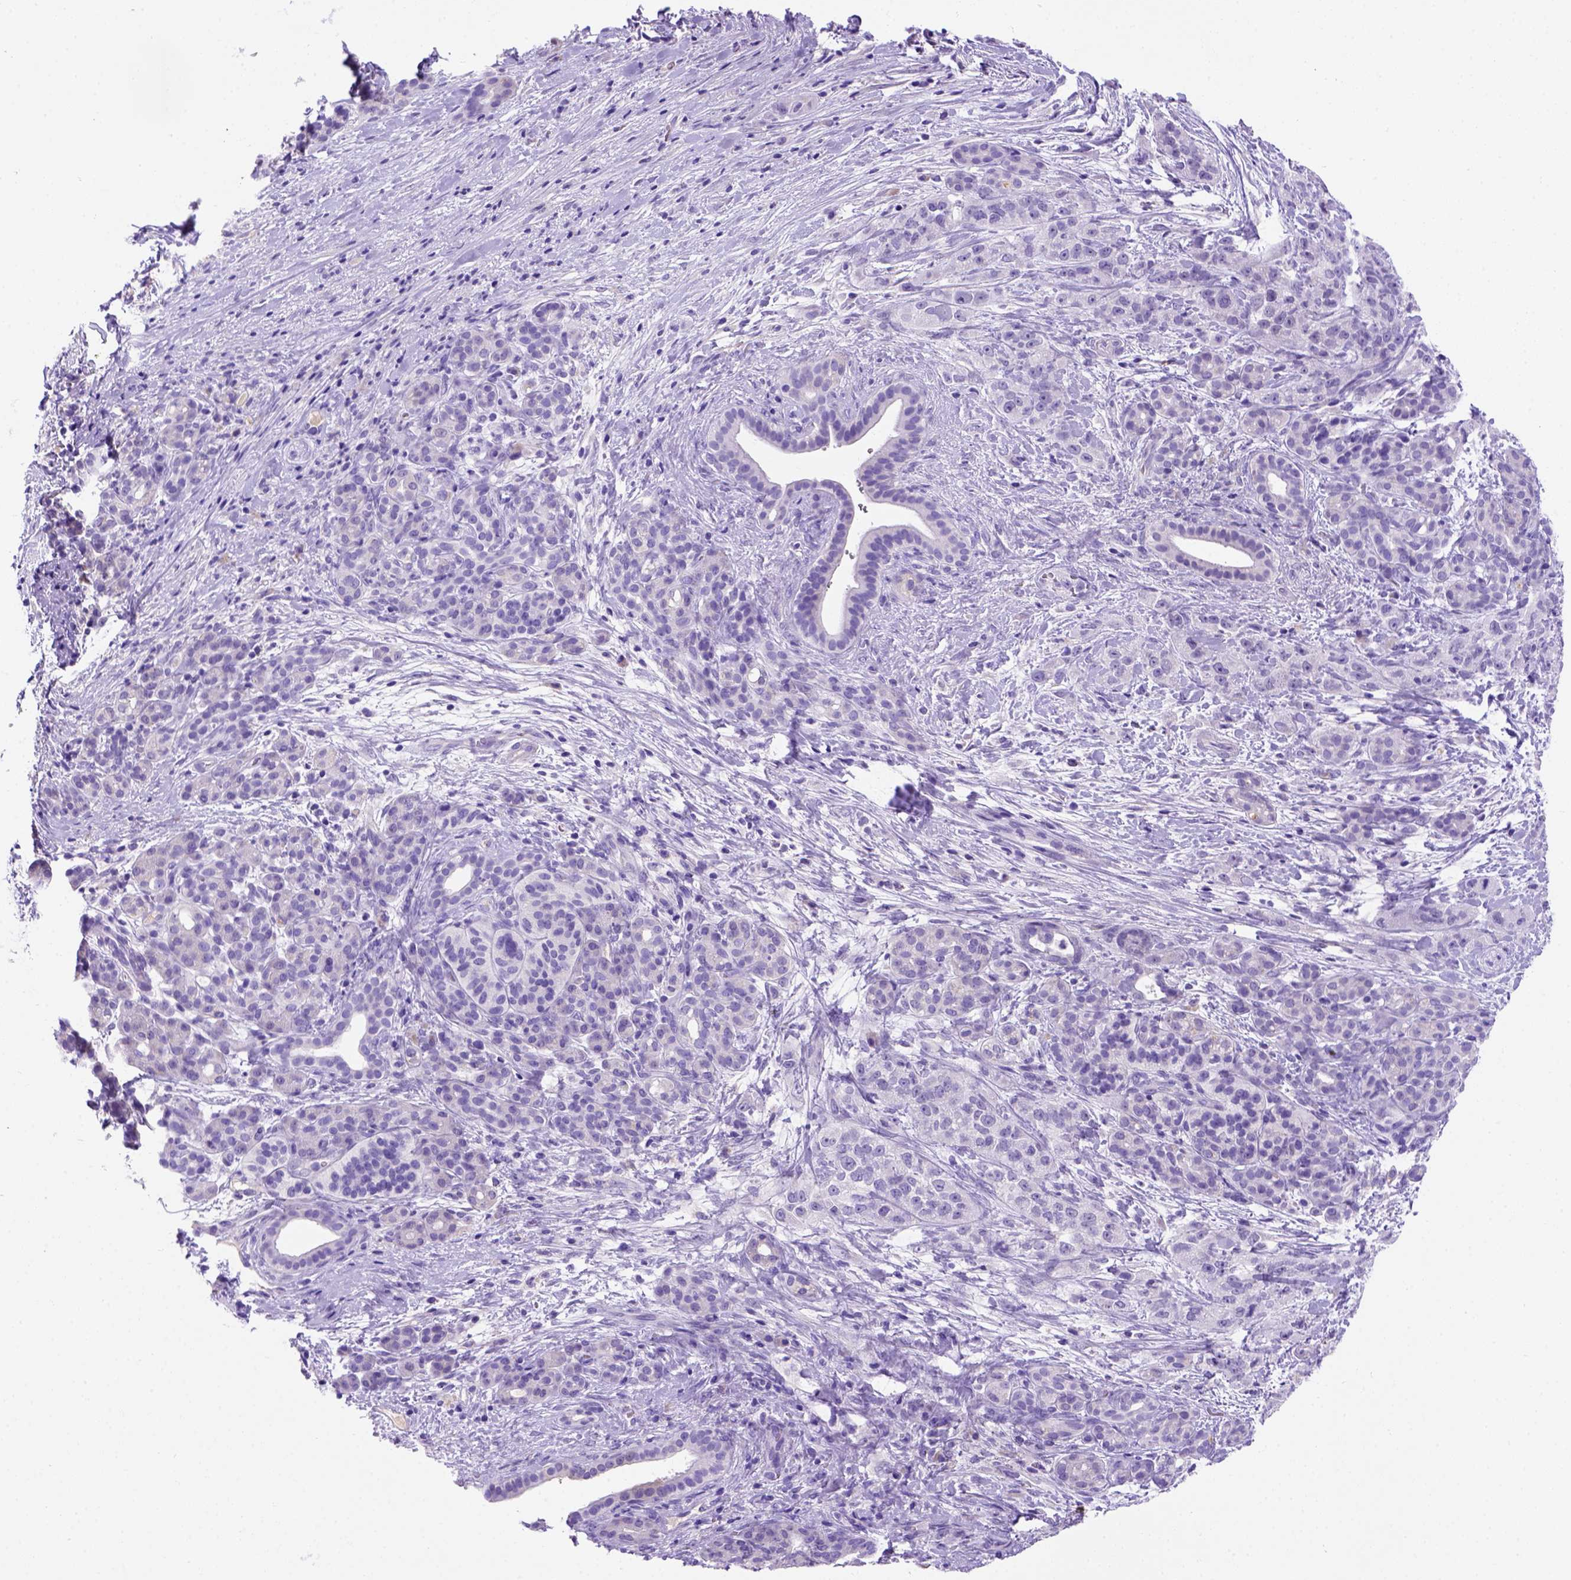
{"staining": {"intensity": "negative", "quantity": "none", "location": "none"}, "tissue": "pancreatic cancer", "cell_type": "Tumor cells", "image_type": "cancer", "snomed": [{"axis": "morphology", "description": "Adenocarcinoma, NOS"}, {"axis": "topography", "description": "Pancreas"}], "caption": "A histopathology image of pancreatic cancer (adenocarcinoma) stained for a protein reveals no brown staining in tumor cells.", "gene": "FAM81B", "patient": {"sex": "male", "age": 44}}